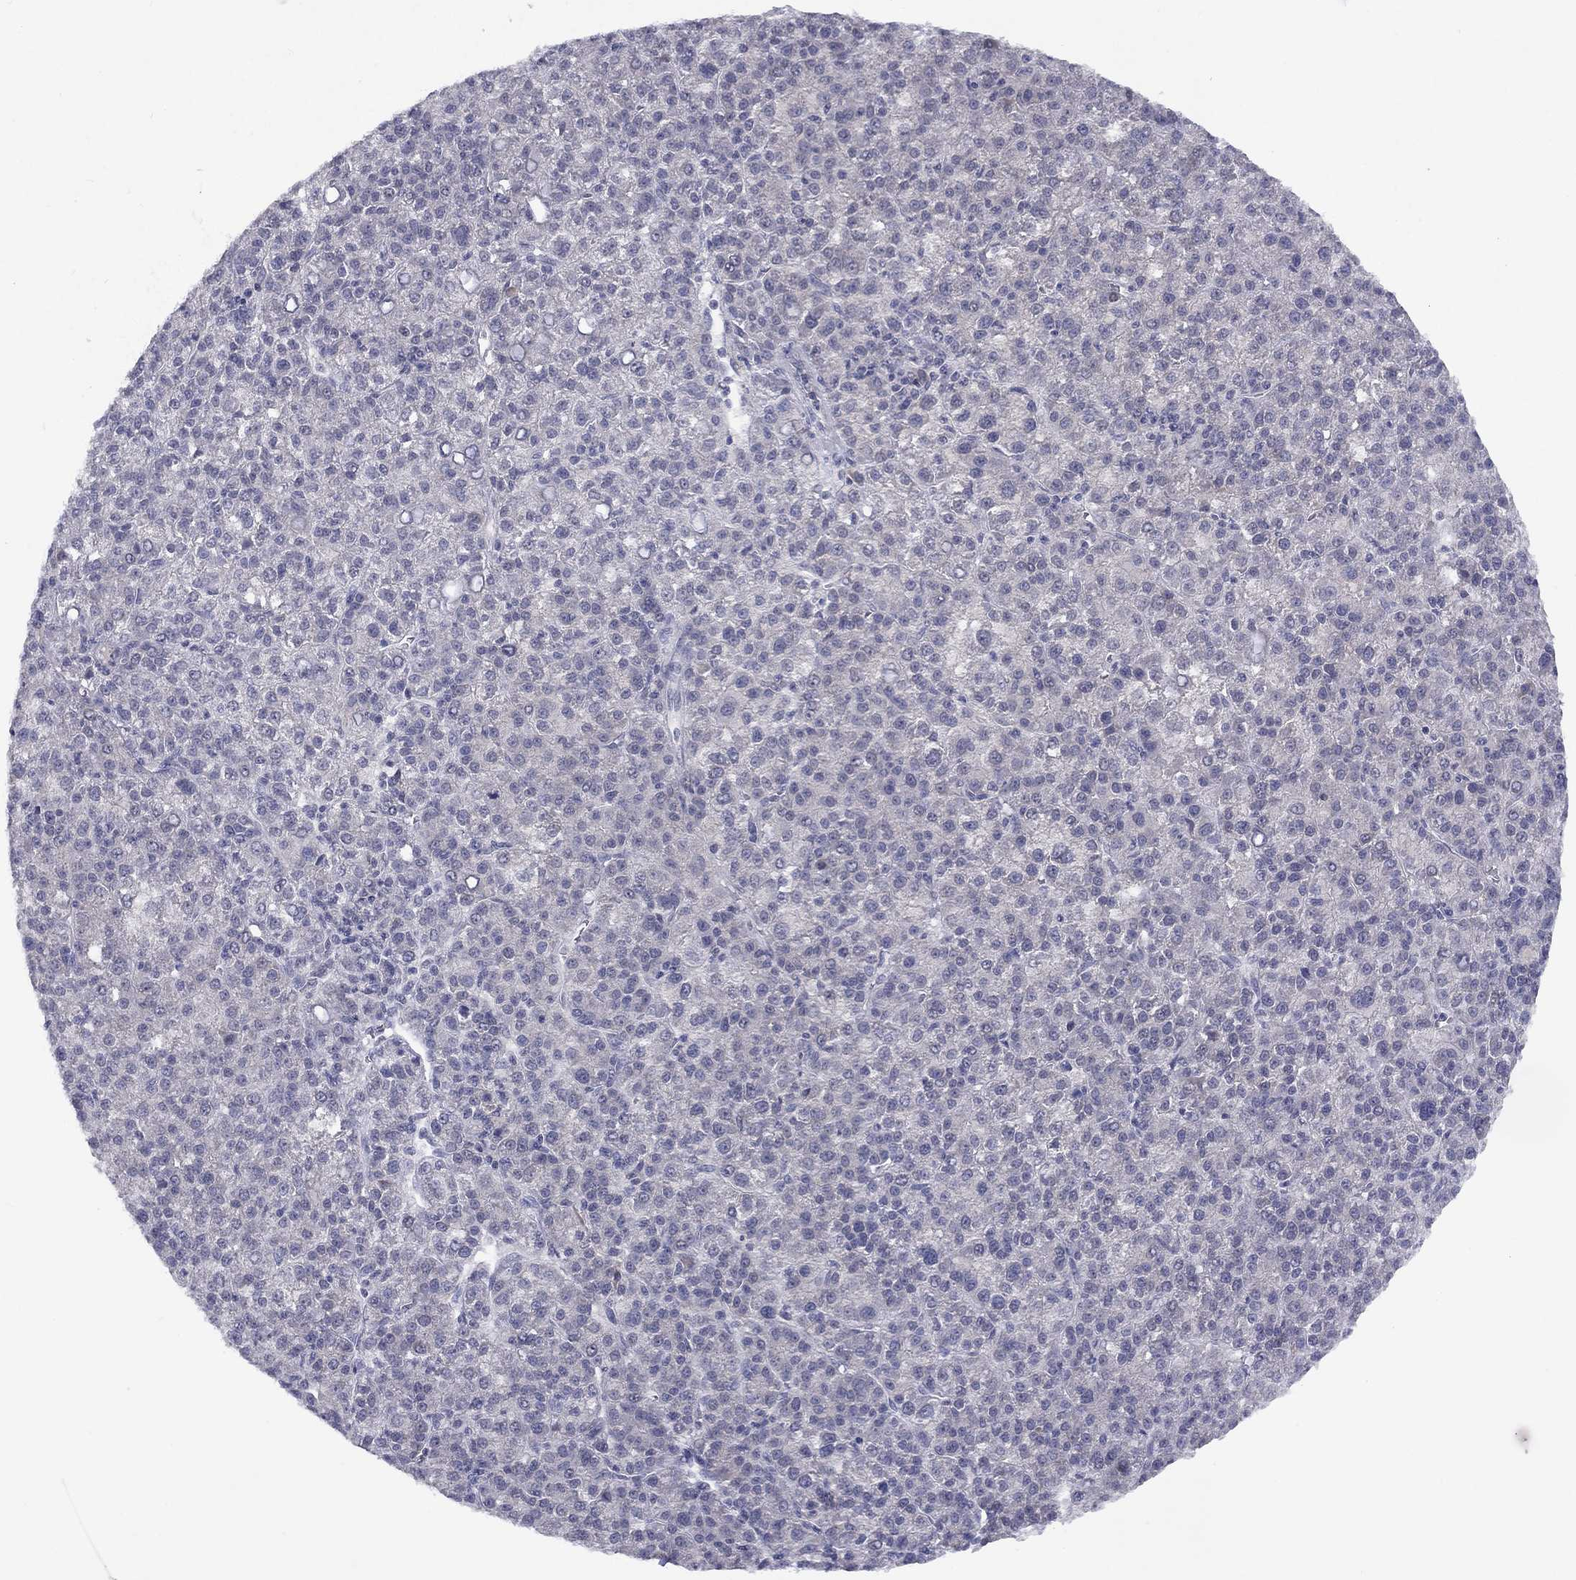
{"staining": {"intensity": "negative", "quantity": "none", "location": "none"}, "tissue": "liver cancer", "cell_type": "Tumor cells", "image_type": "cancer", "snomed": [{"axis": "morphology", "description": "Carcinoma, Hepatocellular, NOS"}, {"axis": "topography", "description": "Liver"}], "caption": "IHC of human liver cancer (hepatocellular carcinoma) shows no expression in tumor cells.", "gene": "CACNA1A", "patient": {"sex": "female", "age": 60}}